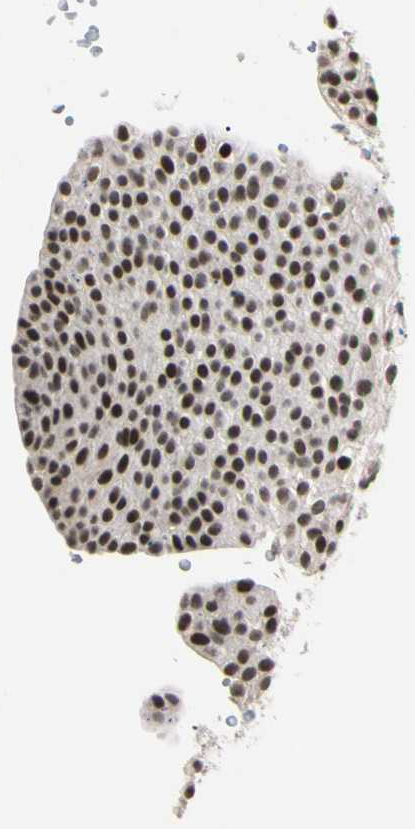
{"staining": {"intensity": "moderate", "quantity": ">75%", "location": "nuclear"}, "tissue": "urothelial cancer", "cell_type": "Tumor cells", "image_type": "cancer", "snomed": [{"axis": "morphology", "description": "Urothelial carcinoma, Low grade"}, {"axis": "topography", "description": "Smooth muscle"}, {"axis": "topography", "description": "Urinary bladder"}], "caption": "Immunohistochemical staining of human urothelial carcinoma (low-grade) exhibits medium levels of moderate nuclear expression in about >75% of tumor cells.", "gene": "C1orf174", "patient": {"sex": "male", "age": 60}}